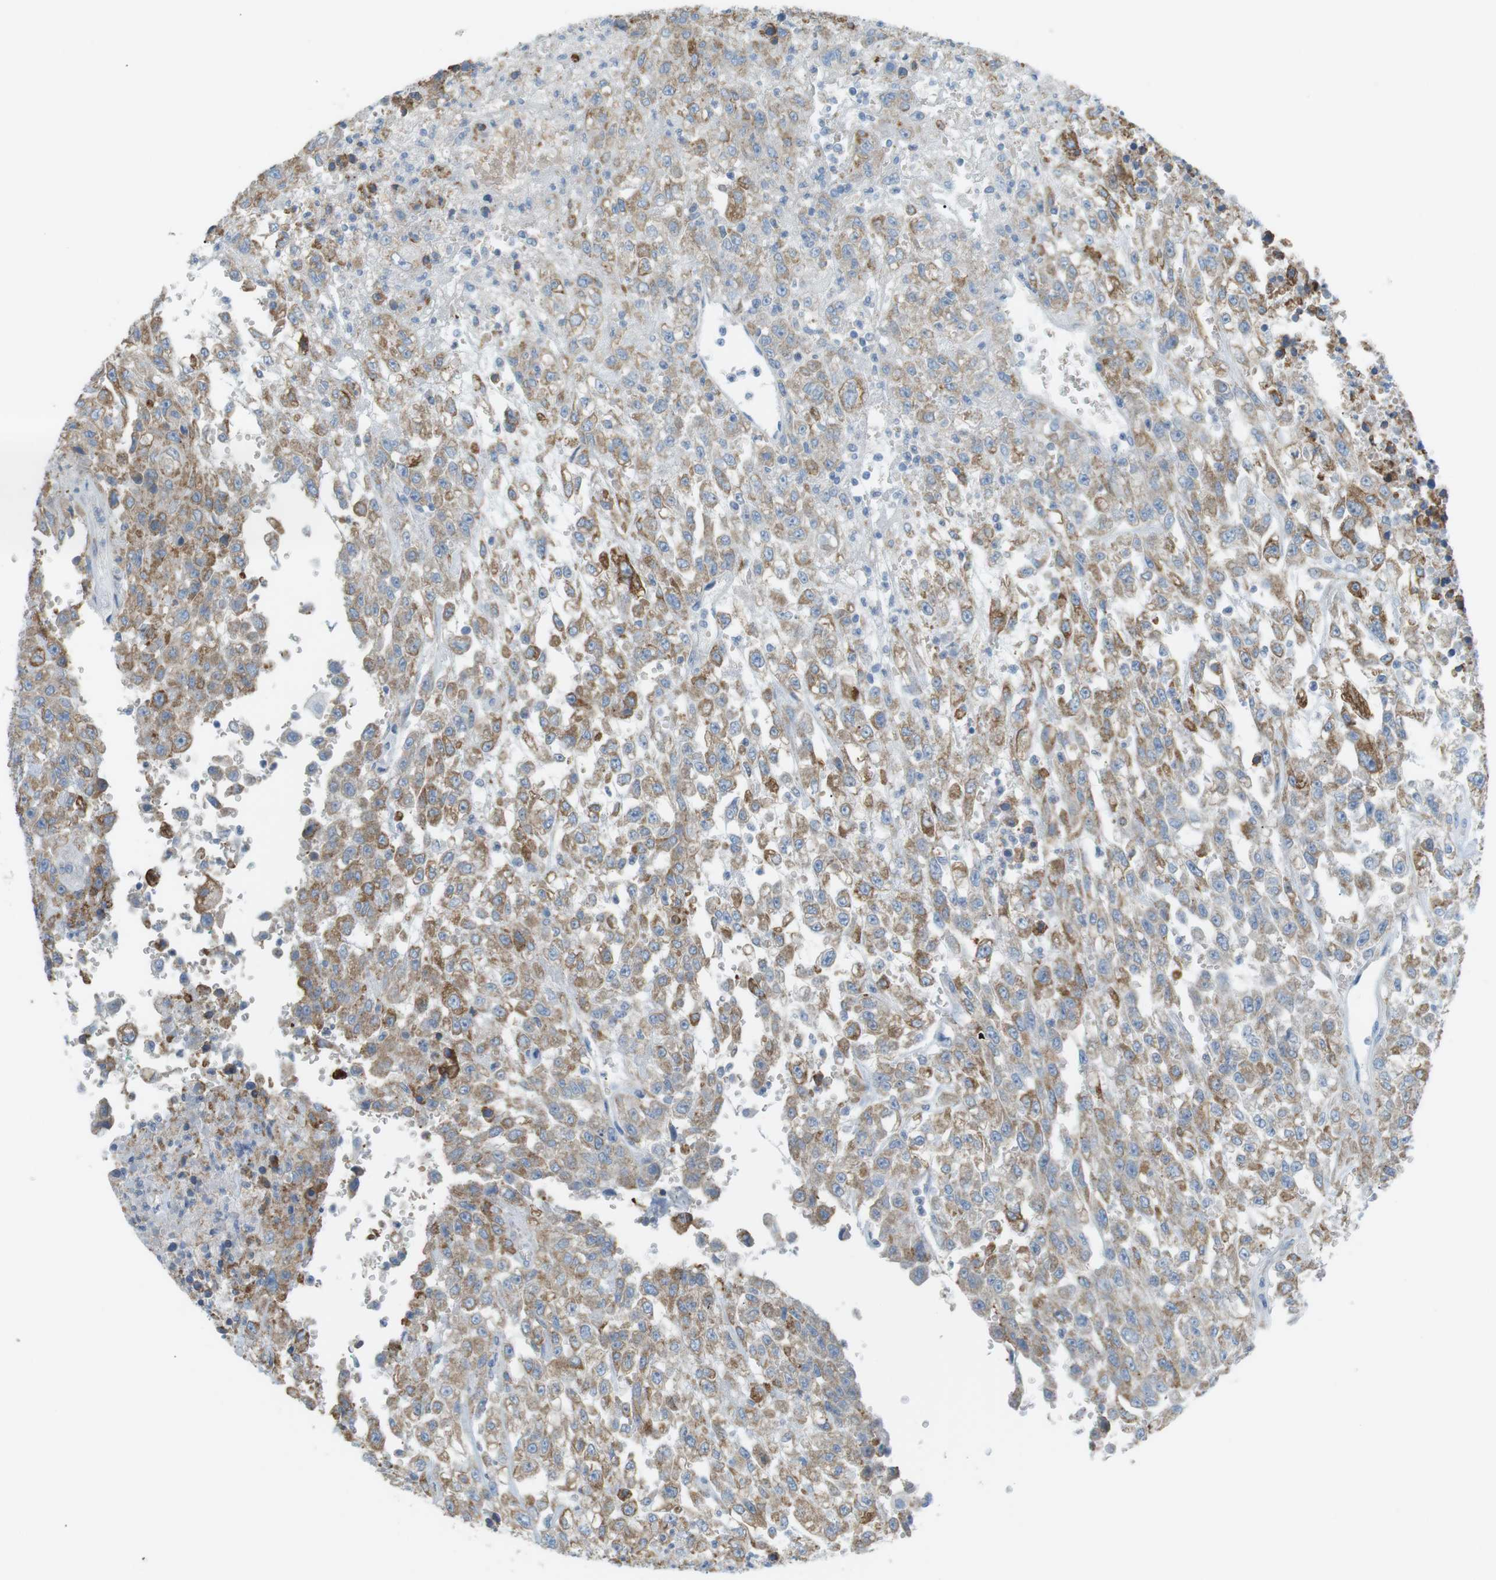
{"staining": {"intensity": "moderate", "quantity": "25%-75%", "location": "cytoplasmic/membranous"}, "tissue": "urothelial cancer", "cell_type": "Tumor cells", "image_type": "cancer", "snomed": [{"axis": "morphology", "description": "Urothelial carcinoma, High grade"}, {"axis": "topography", "description": "Urinary bladder"}], "caption": "Human high-grade urothelial carcinoma stained with a brown dye demonstrates moderate cytoplasmic/membranous positive staining in approximately 25%-75% of tumor cells.", "gene": "VAMP1", "patient": {"sex": "male", "age": 46}}